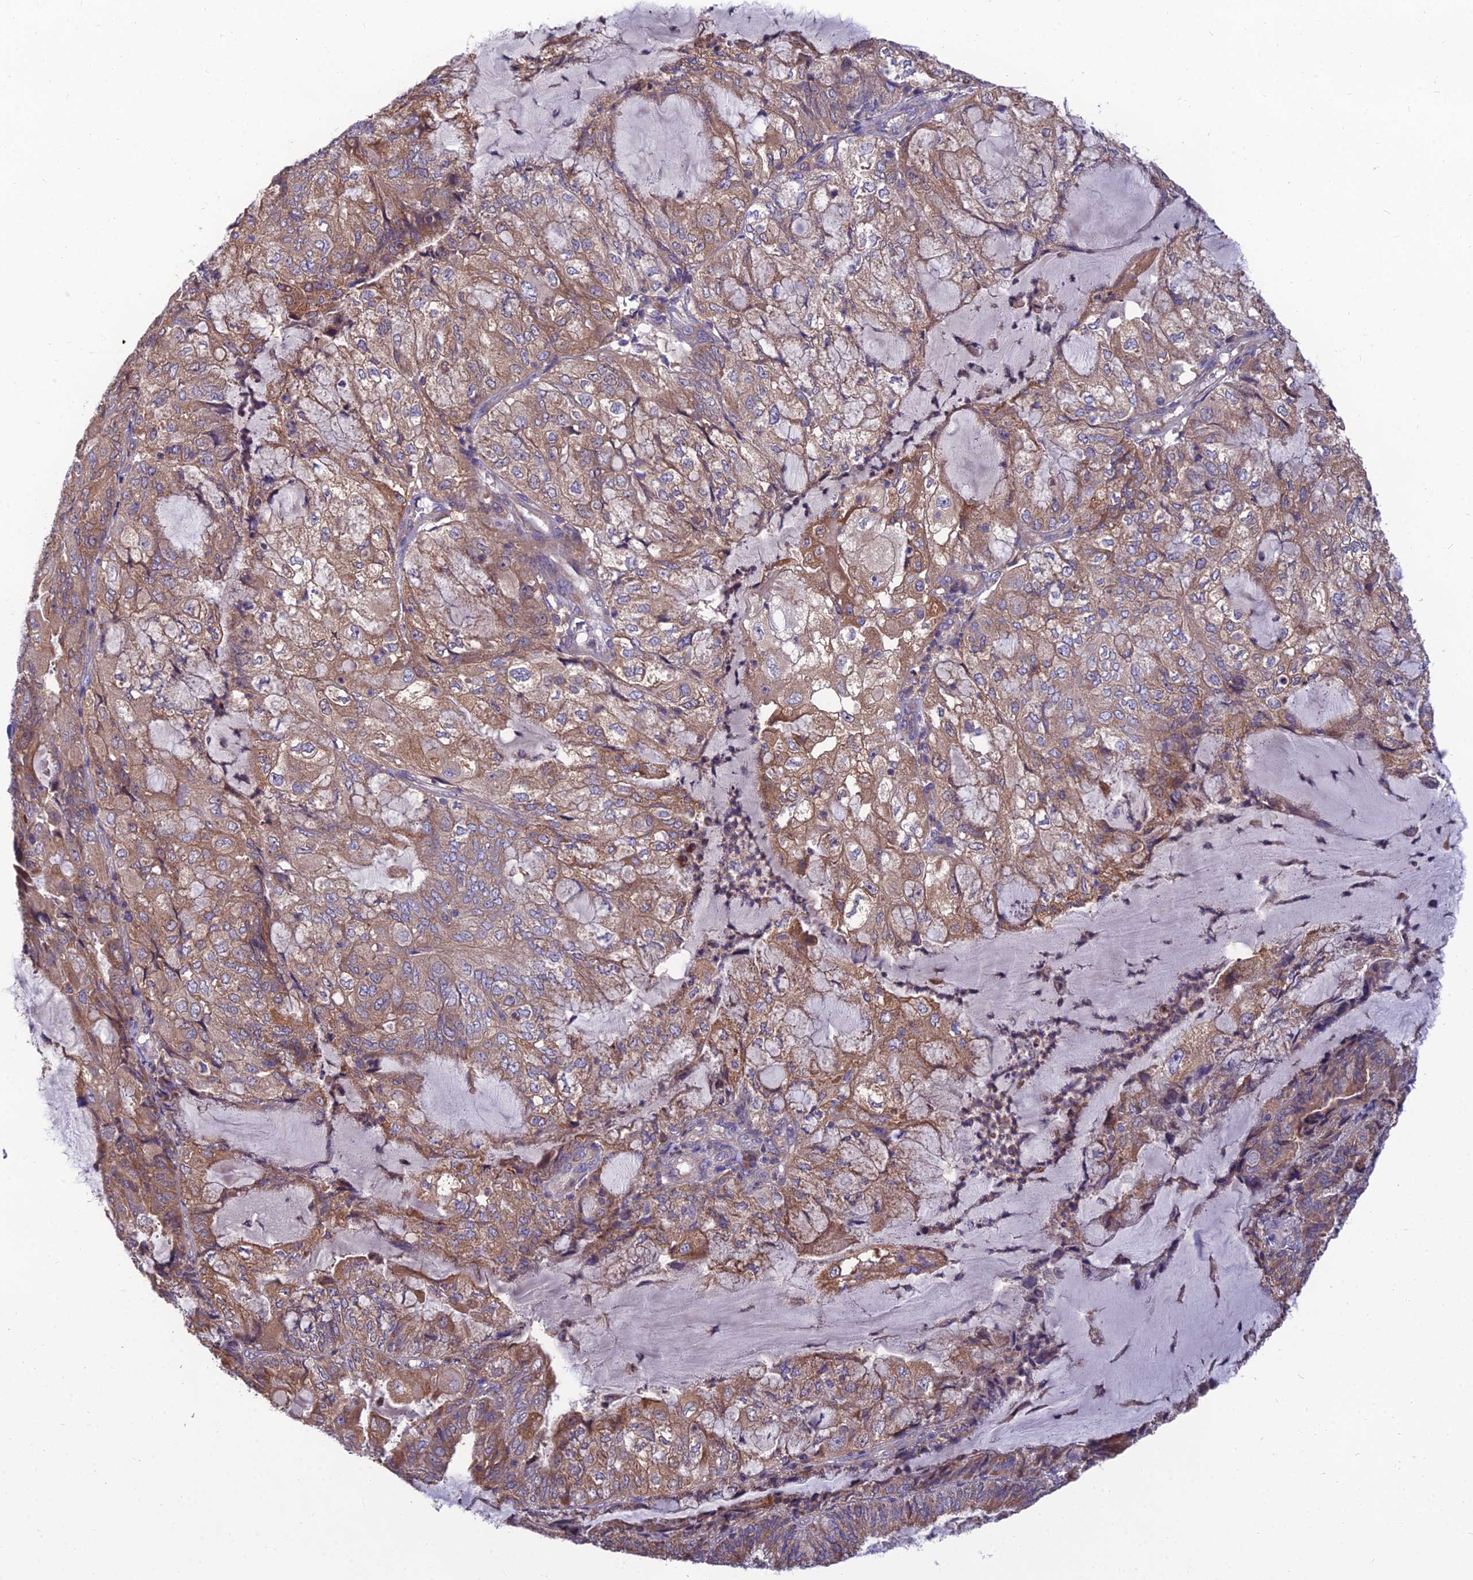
{"staining": {"intensity": "moderate", "quantity": ">75%", "location": "cytoplasmic/membranous"}, "tissue": "endometrial cancer", "cell_type": "Tumor cells", "image_type": "cancer", "snomed": [{"axis": "morphology", "description": "Adenocarcinoma, NOS"}, {"axis": "topography", "description": "Endometrium"}], "caption": "This is an image of IHC staining of endometrial cancer (adenocarcinoma), which shows moderate positivity in the cytoplasmic/membranous of tumor cells.", "gene": "UMAD1", "patient": {"sex": "female", "age": 81}}